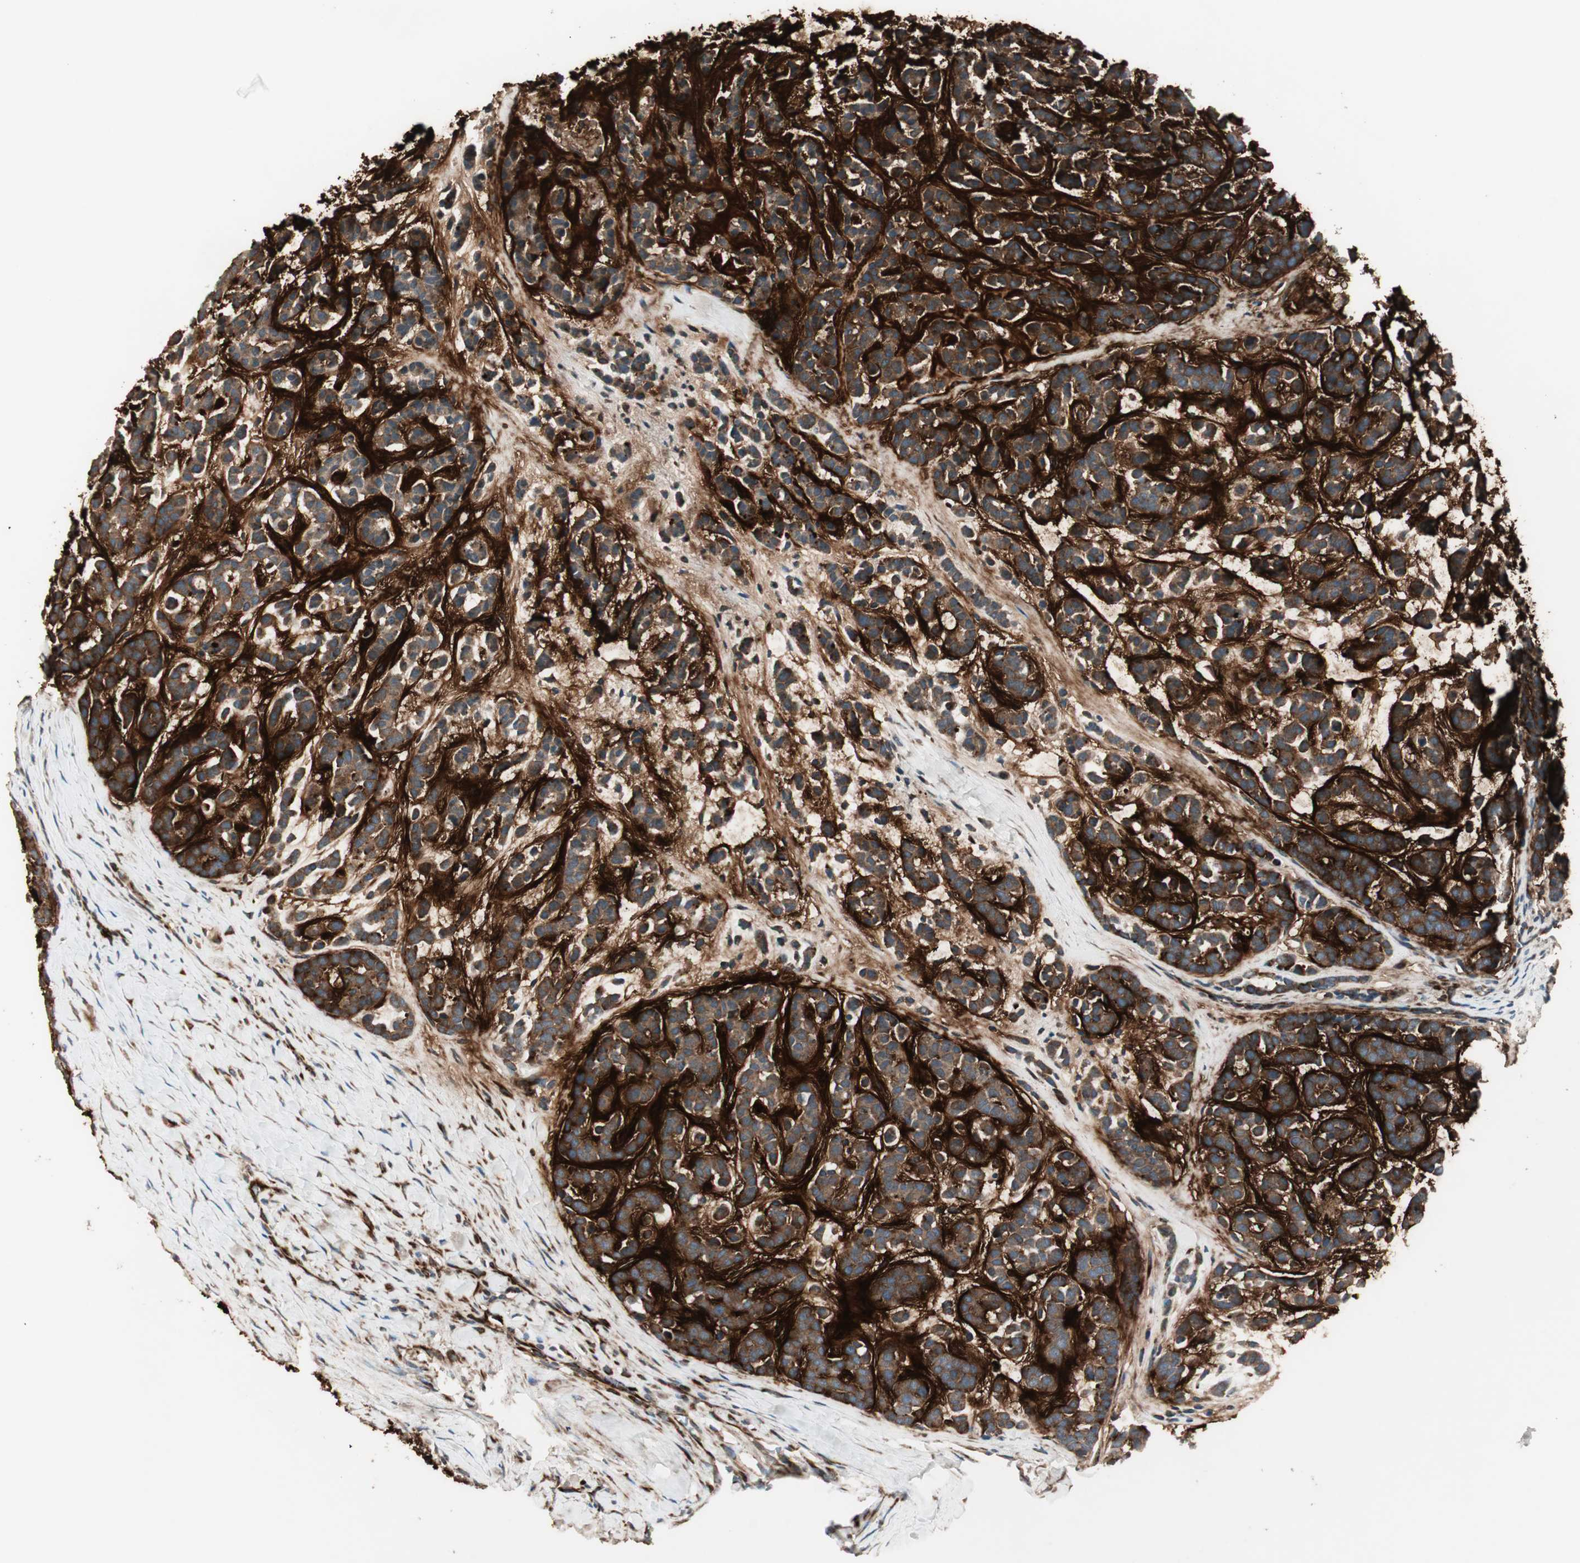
{"staining": {"intensity": "strong", "quantity": ">75%", "location": "cytoplasmic/membranous"}, "tissue": "head and neck cancer", "cell_type": "Tumor cells", "image_type": "cancer", "snomed": [{"axis": "morphology", "description": "Adenocarcinoma, NOS"}, {"axis": "morphology", "description": "Adenoma, NOS"}, {"axis": "topography", "description": "Head-Neck"}], "caption": "Tumor cells reveal high levels of strong cytoplasmic/membranous positivity in about >75% of cells in adenocarcinoma (head and neck). Using DAB (3,3'-diaminobenzidine) (brown) and hematoxylin (blue) stains, captured at high magnification using brightfield microscopy.", "gene": "PPP2R5E", "patient": {"sex": "female", "age": 55}}